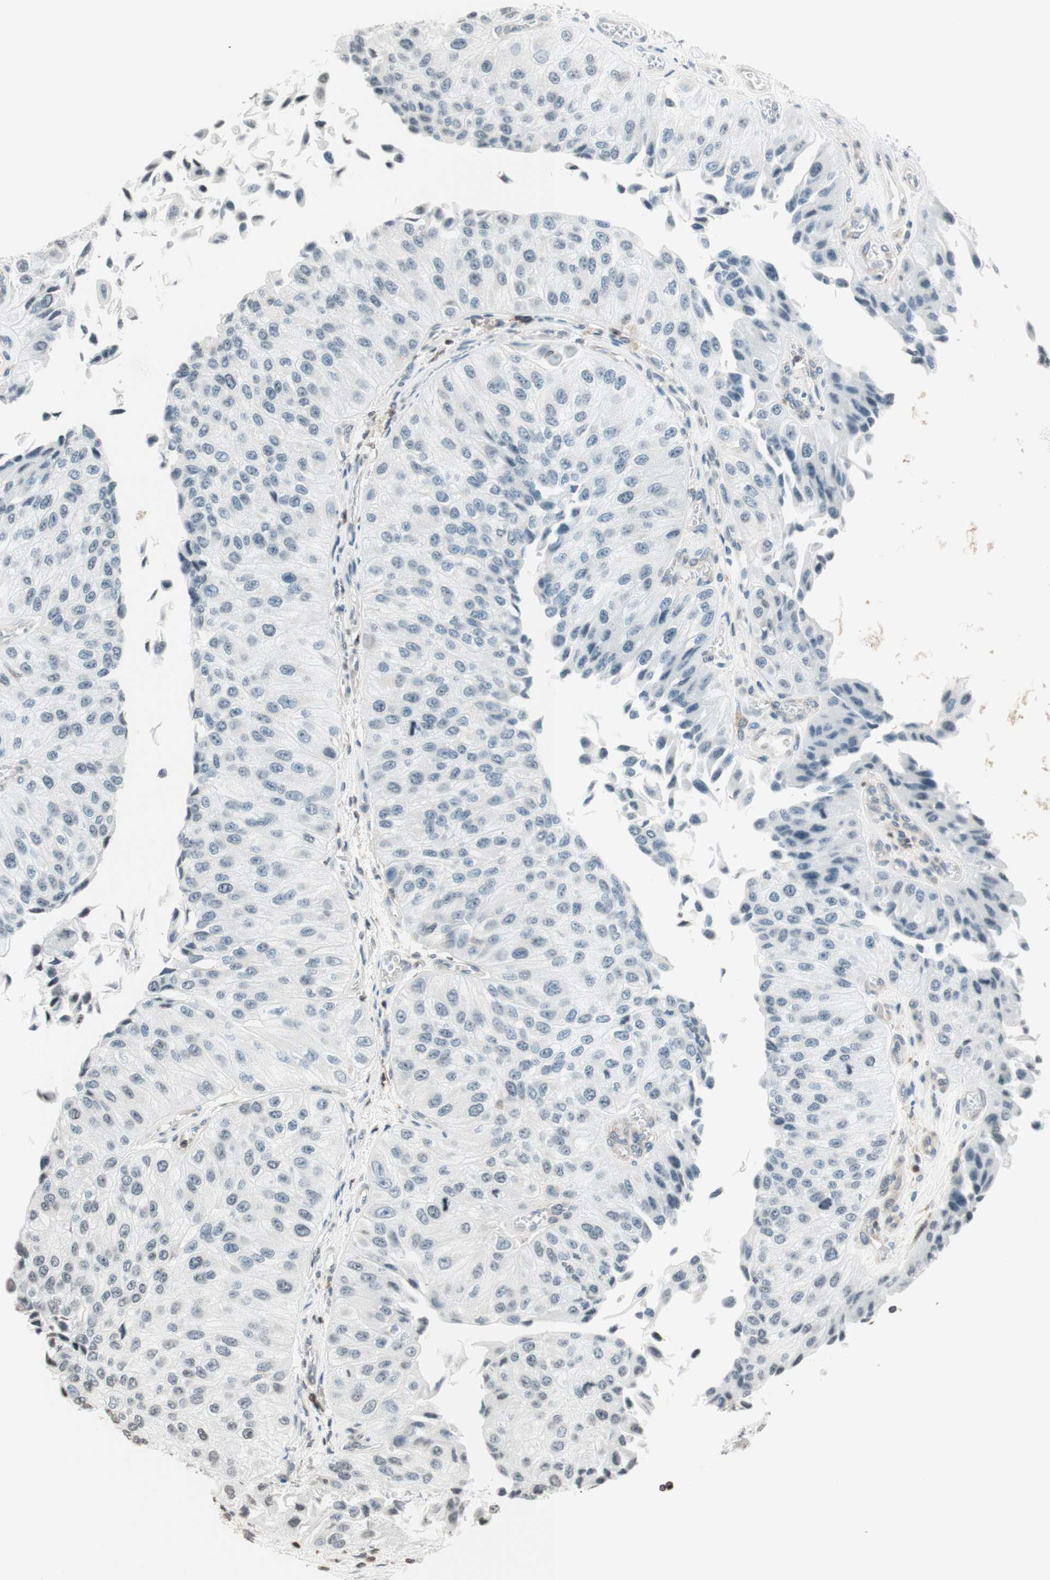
{"staining": {"intensity": "negative", "quantity": "none", "location": "none"}, "tissue": "urothelial cancer", "cell_type": "Tumor cells", "image_type": "cancer", "snomed": [{"axis": "morphology", "description": "Urothelial carcinoma, High grade"}, {"axis": "topography", "description": "Kidney"}, {"axis": "topography", "description": "Urinary bladder"}], "caption": "High magnification brightfield microscopy of high-grade urothelial carcinoma stained with DAB (3,3'-diaminobenzidine) (brown) and counterstained with hematoxylin (blue): tumor cells show no significant expression.", "gene": "WIPF1", "patient": {"sex": "male", "age": 77}}